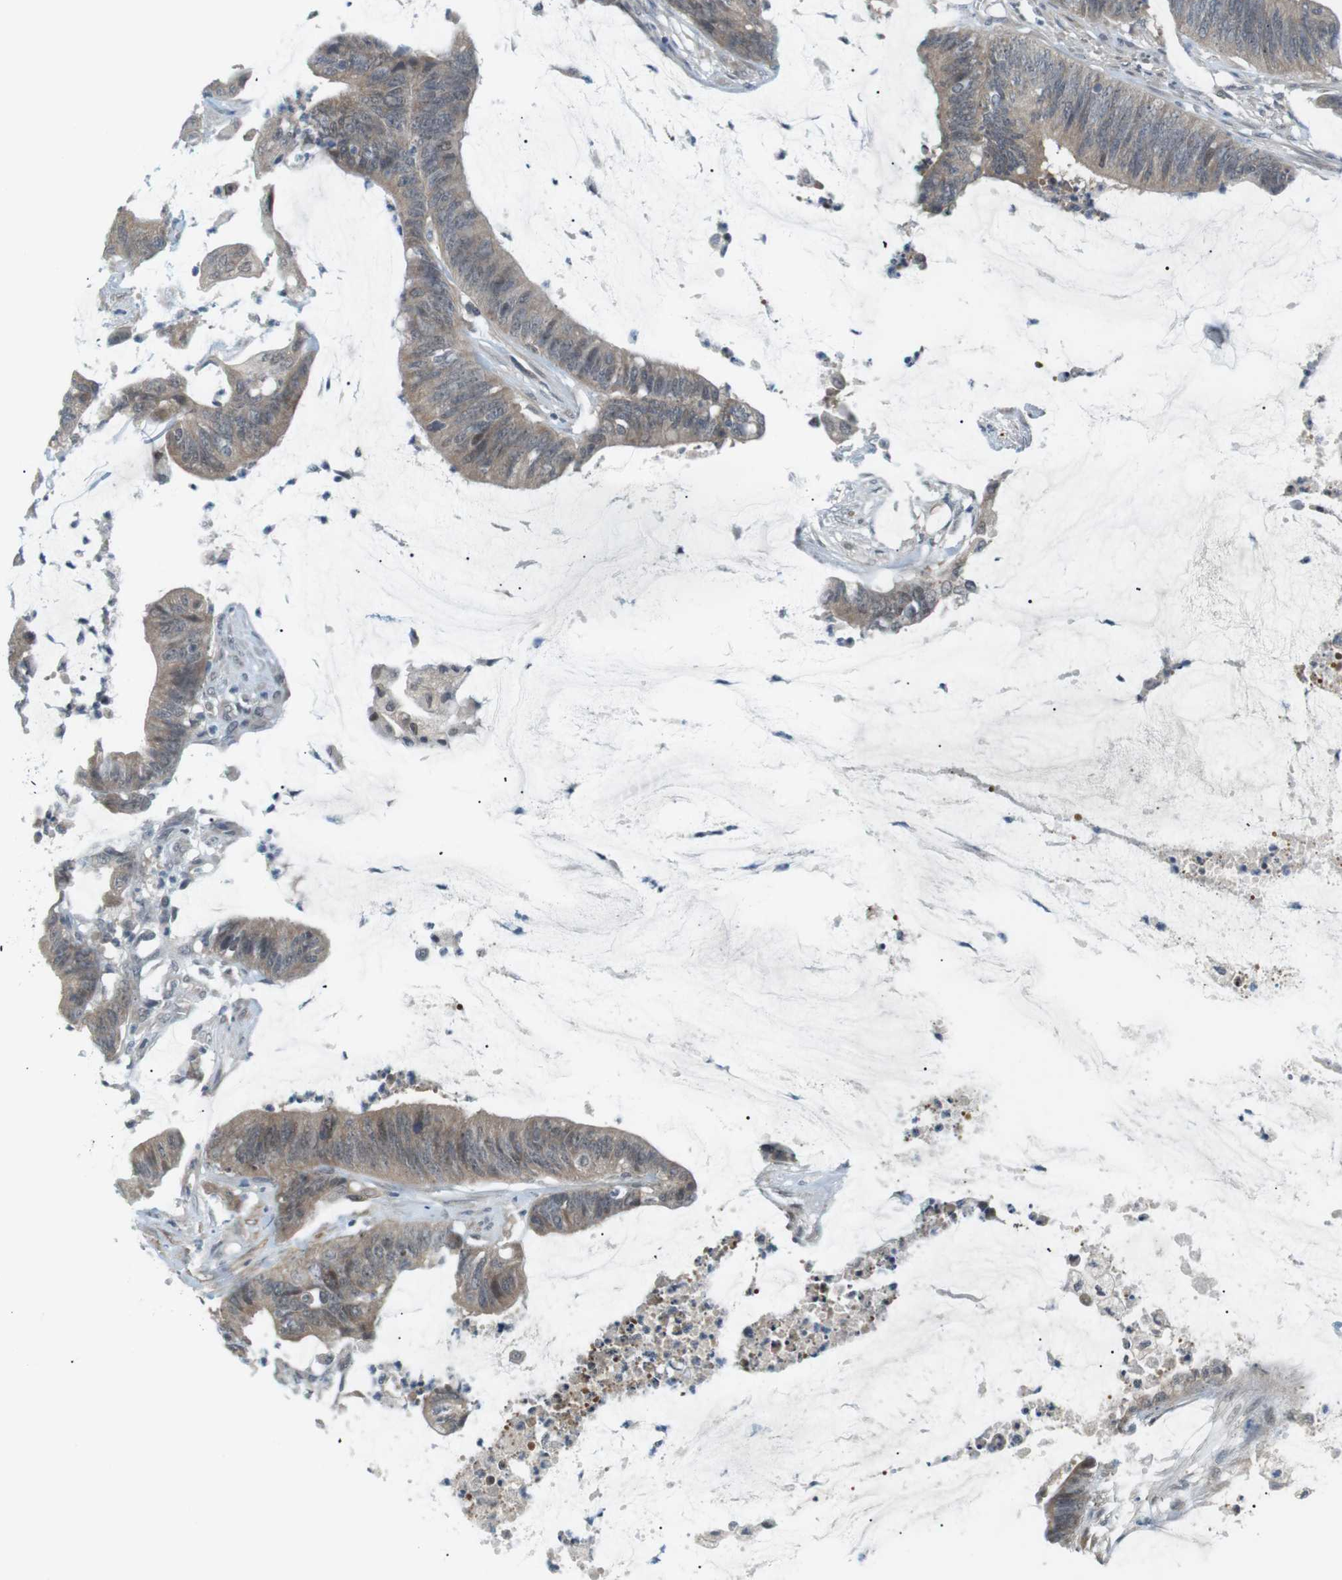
{"staining": {"intensity": "weak", "quantity": ">75%", "location": "cytoplasmic/membranous"}, "tissue": "colorectal cancer", "cell_type": "Tumor cells", "image_type": "cancer", "snomed": [{"axis": "morphology", "description": "Adenocarcinoma, NOS"}, {"axis": "topography", "description": "Rectum"}], "caption": "Weak cytoplasmic/membranous positivity for a protein is identified in approximately >75% of tumor cells of colorectal cancer using immunohistochemistry (IHC).", "gene": "RTN3", "patient": {"sex": "female", "age": 66}}